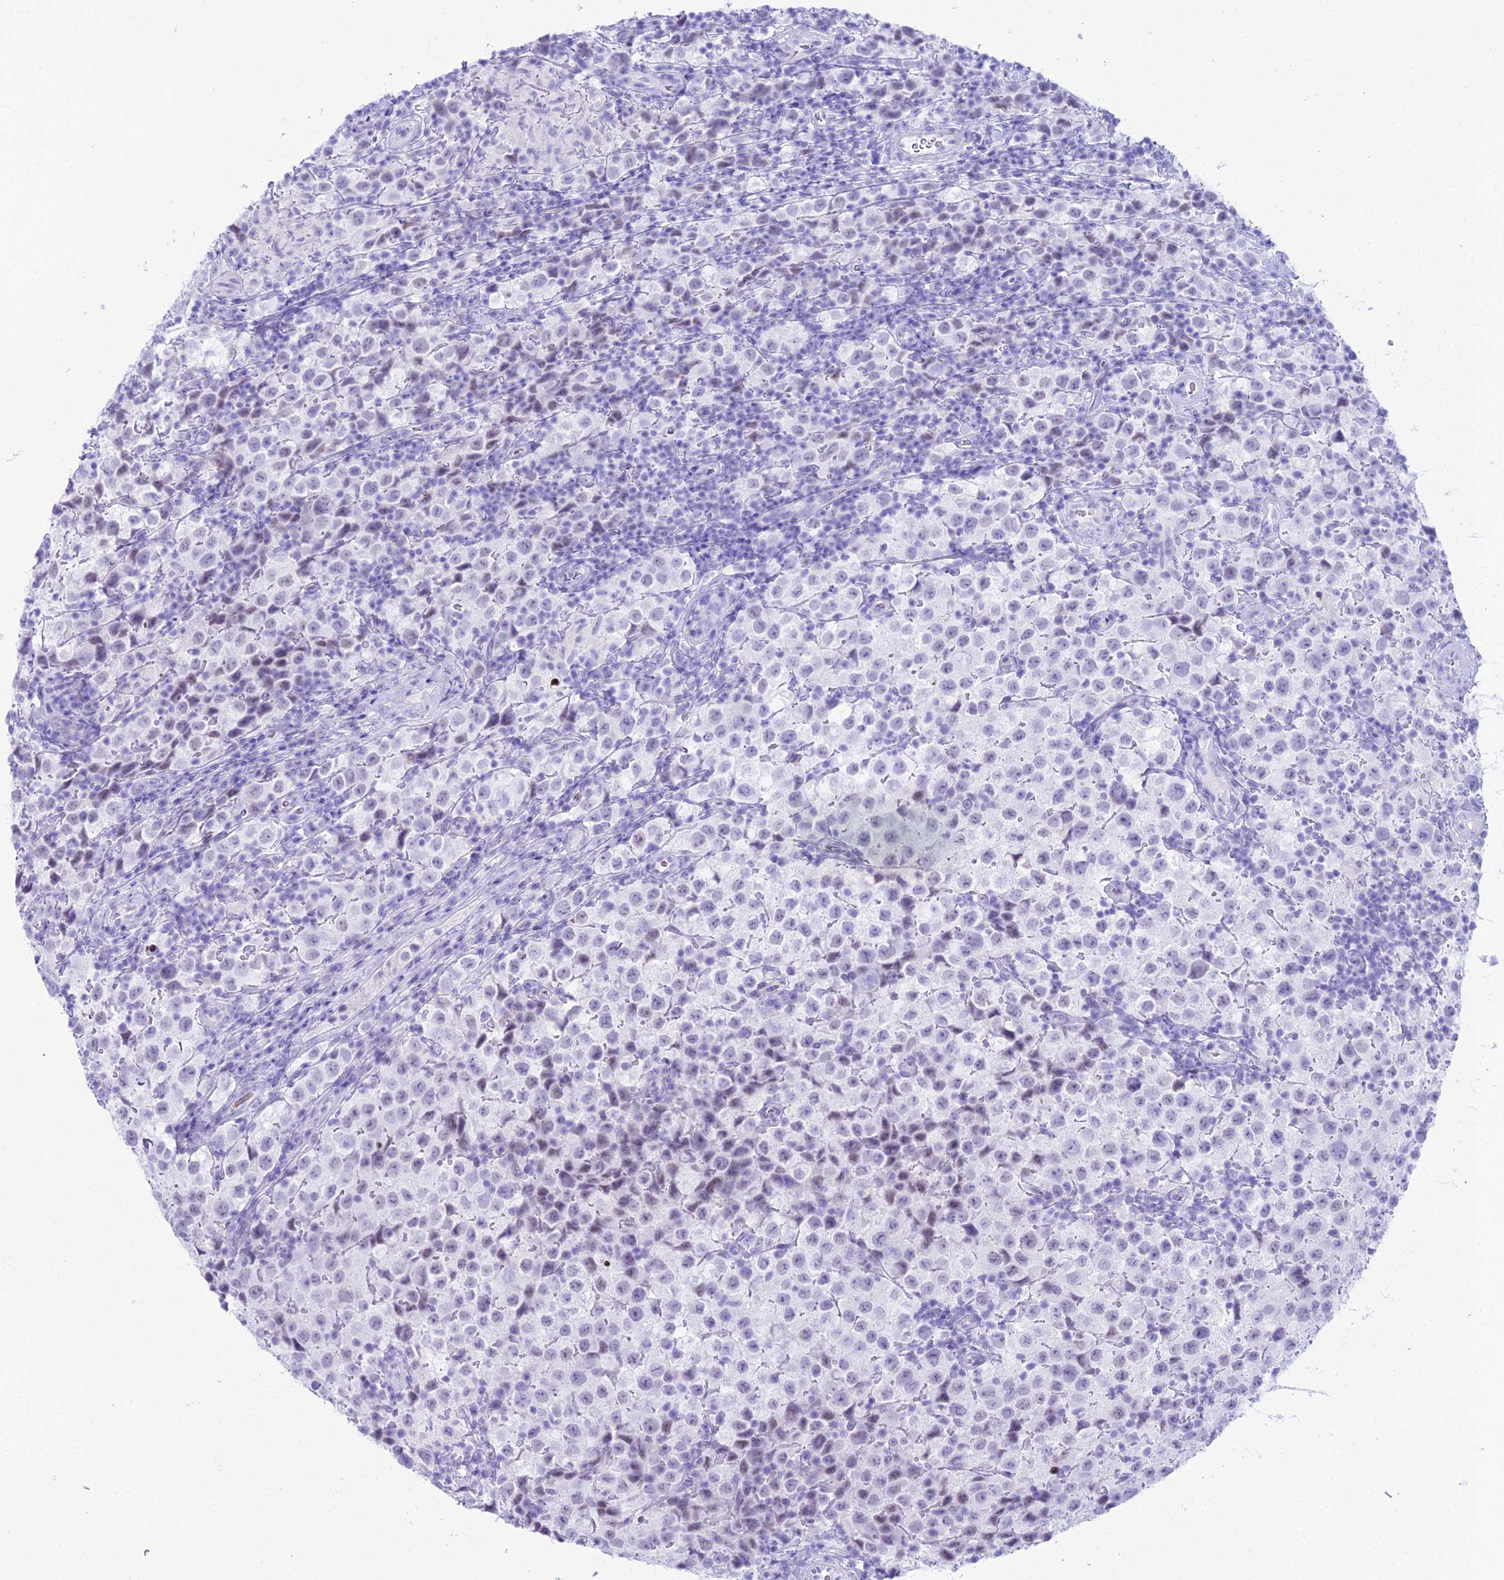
{"staining": {"intensity": "negative", "quantity": "none", "location": "none"}, "tissue": "testis cancer", "cell_type": "Tumor cells", "image_type": "cancer", "snomed": [{"axis": "morphology", "description": "Seminoma, NOS"}, {"axis": "morphology", "description": "Carcinoma, Embryonal, NOS"}, {"axis": "topography", "description": "Testis"}], "caption": "A histopathology image of seminoma (testis) stained for a protein reveals no brown staining in tumor cells. (DAB immunohistochemistry (IHC) with hematoxylin counter stain).", "gene": "RNPS1", "patient": {"sex": "male", "age": 41}}